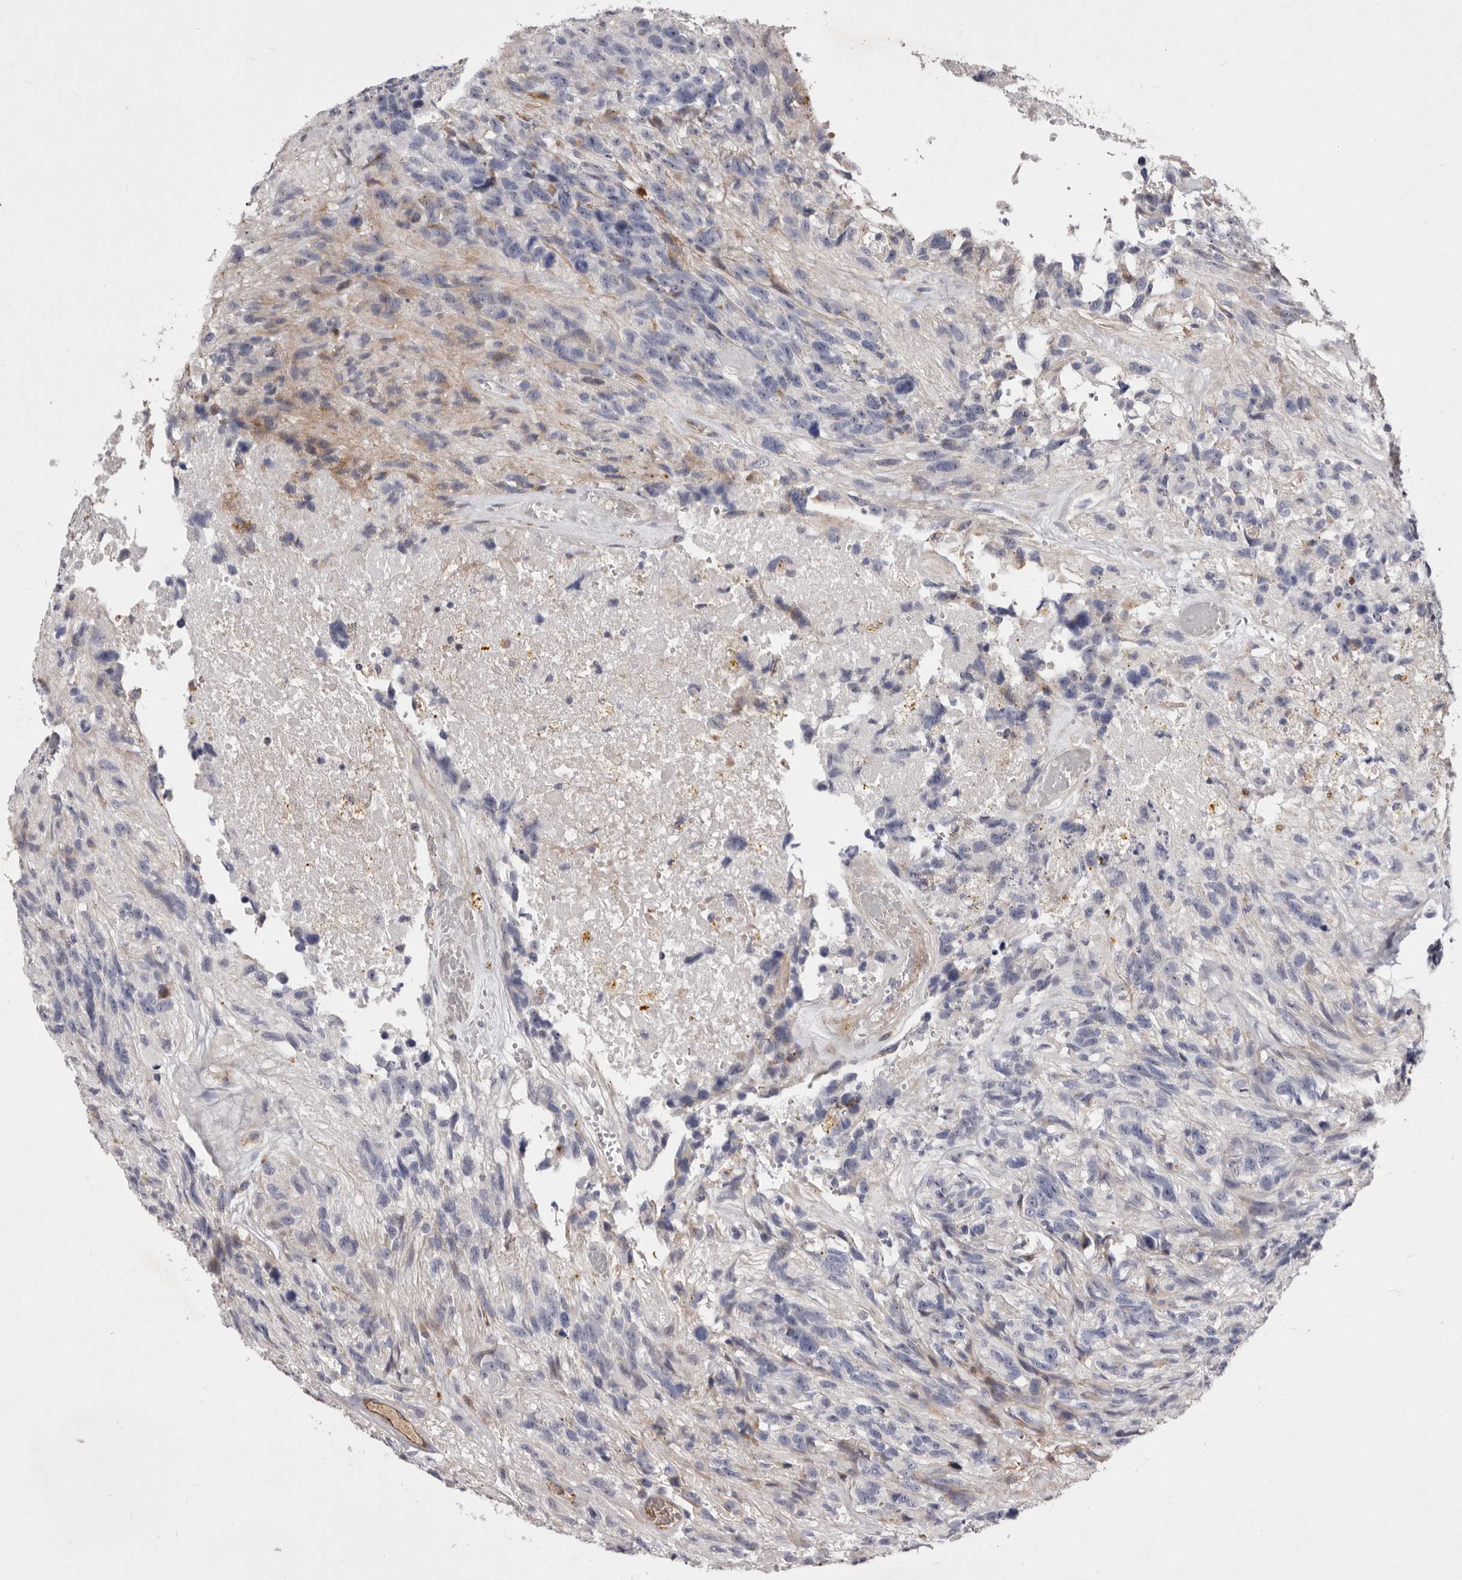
{"staining": {"intensity": "negative", "quantity": "none", "location": "none"}, "tissue": "glioma", "cell_type": "Tumor cells", "image_type": "cancer", "snomed": [{"axis": "morphology", "description": "Glioma, malignant, High grade"}, {"axis": "topography", "description": "Brain"}], "caption": "Tumor cells show no significant expression in glioma. (DAB (3,3'-diaminobenzidine) immunohistochemistry with hematoxylin counter stain).", "gene": "NUBPL", "patient": {"sex": "male", "age": 69}}